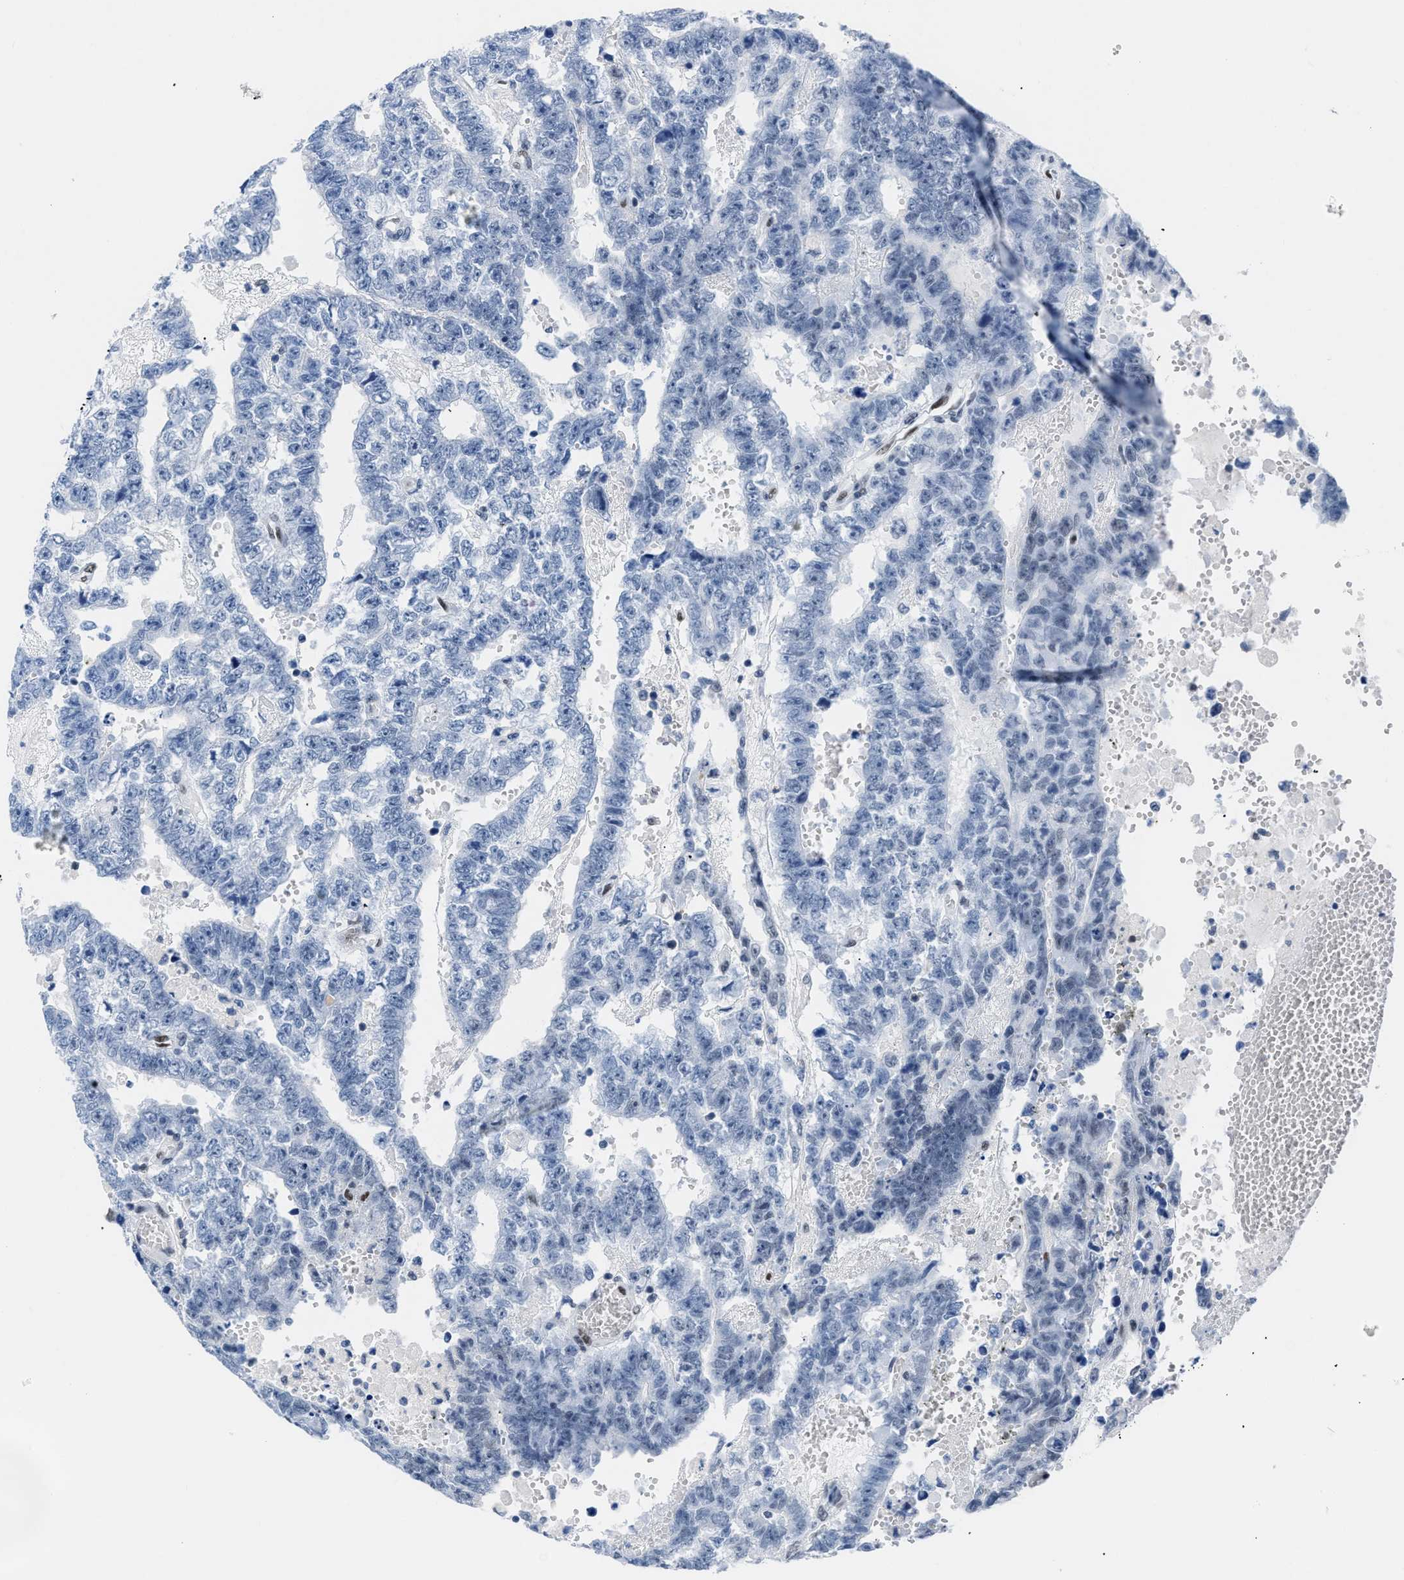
{"staining": {"intensity": "negative", "quantity": "none", "location": "none"}, "tissue": "testis cancer", "cell_type": "Tumor cells", "image_type": "cancer", "snomed": [{"axis": "morphology", "description": "Carcinoma, Embryonal, NOS"}, {"axis": "topography", "description": "Testis"}], "caption": "Testis cancer stained for a protein using immunohistochemistry displays no expression tumor cells.", "gene": "CTBP1", "patient": {"sex": "male", "age": 25}}